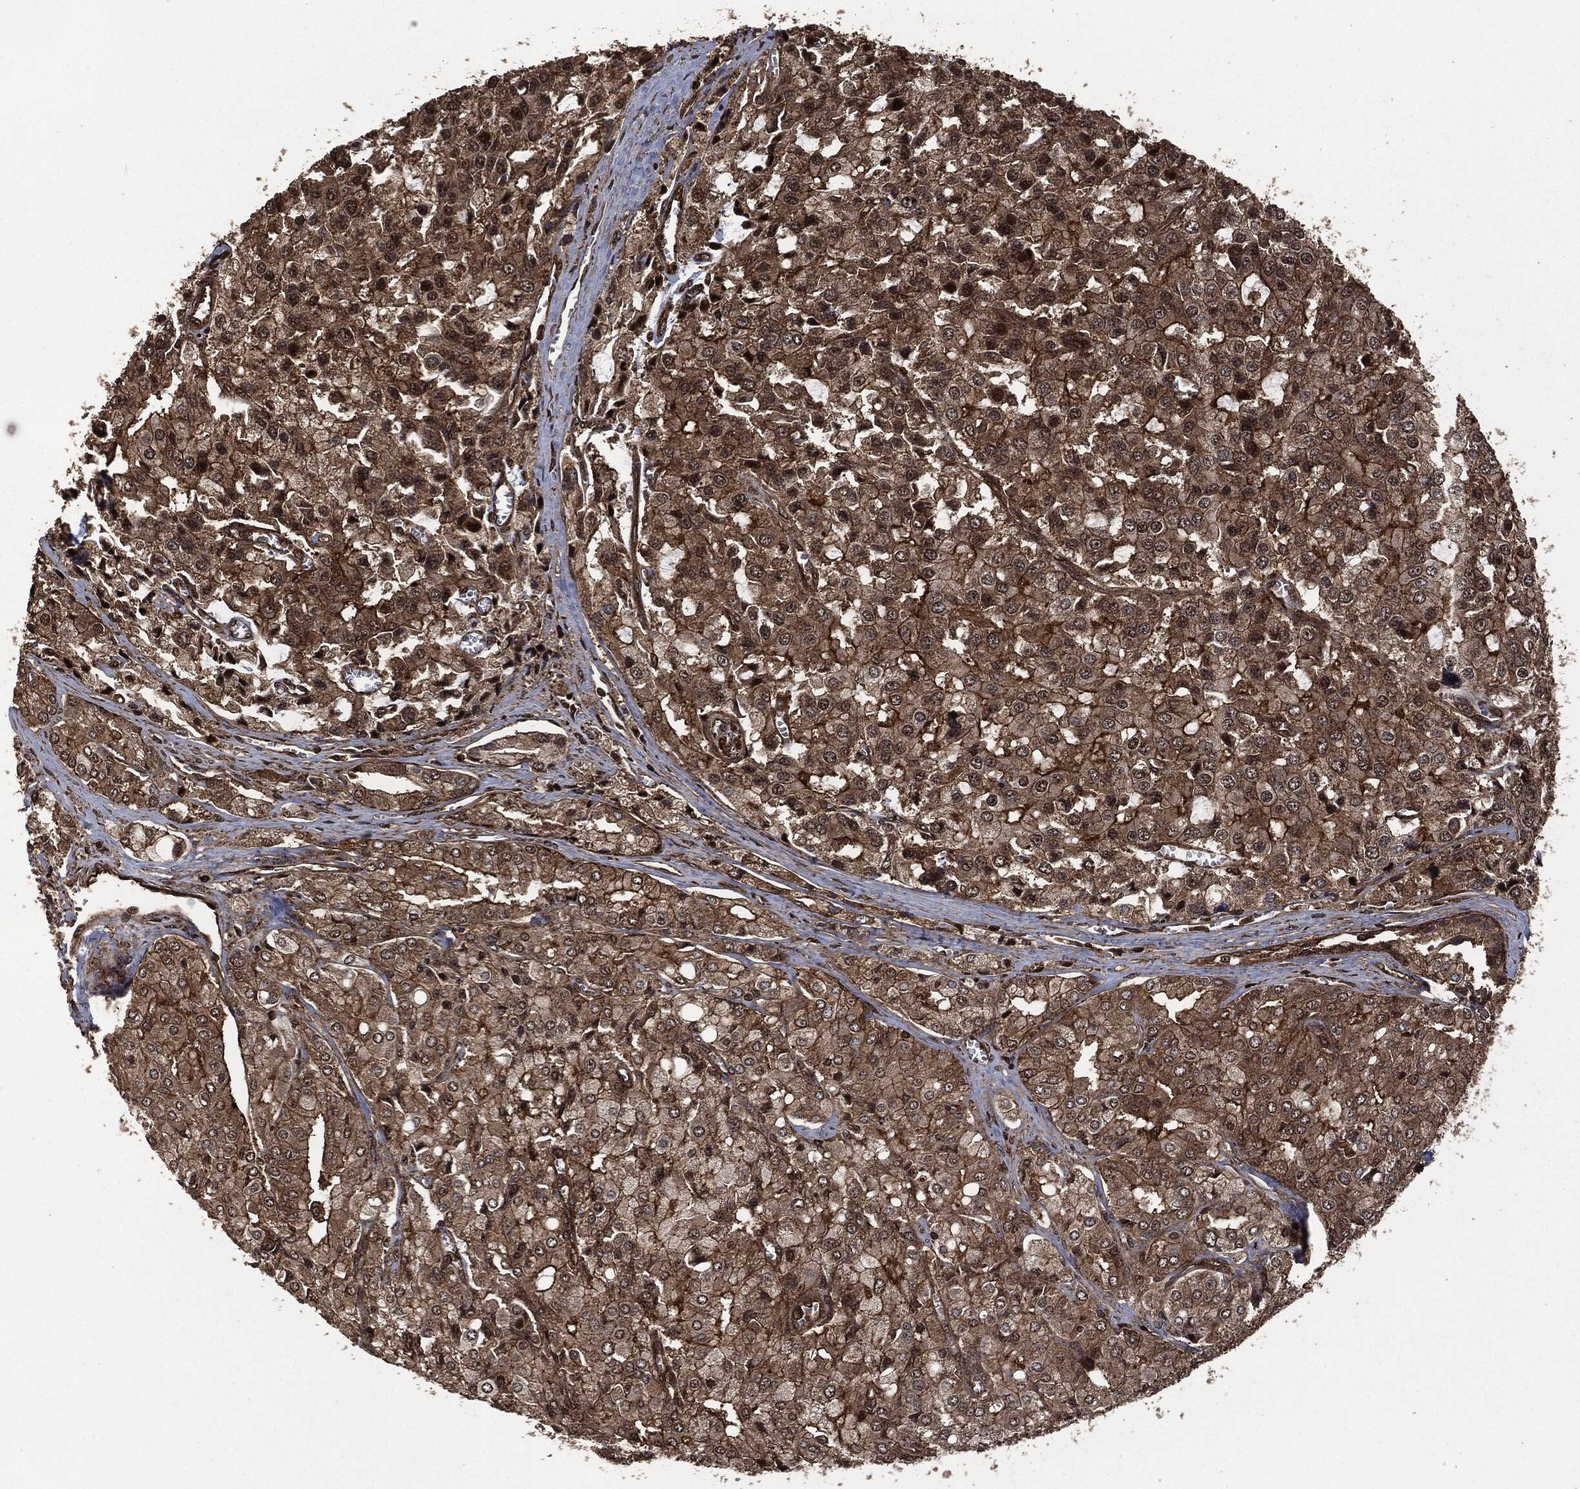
{"staining": {"intensity": "strong", "quantity": "25%-75%", "location": "cytoplasmic/membranous"}, "tissue": "prostate cancer", "cell_type": "Tumor cells", "image_type": "cancer", "snomed": [{"axis": "morphology", "description": "Adenocarcinoma, NOS"}, {"axis": "topography", "description": "Prostate and seminal vesicle, NOS"}, {"axis": "topography", "description": "Prostate"}], "caption": "A brown stain labels strong cytoplasmic/membranous expression of a protein in human adenocarcinoma (prostate) tumor cells.", "gene": "HRAS", "patient": {"sex": "male", "age": 67}}